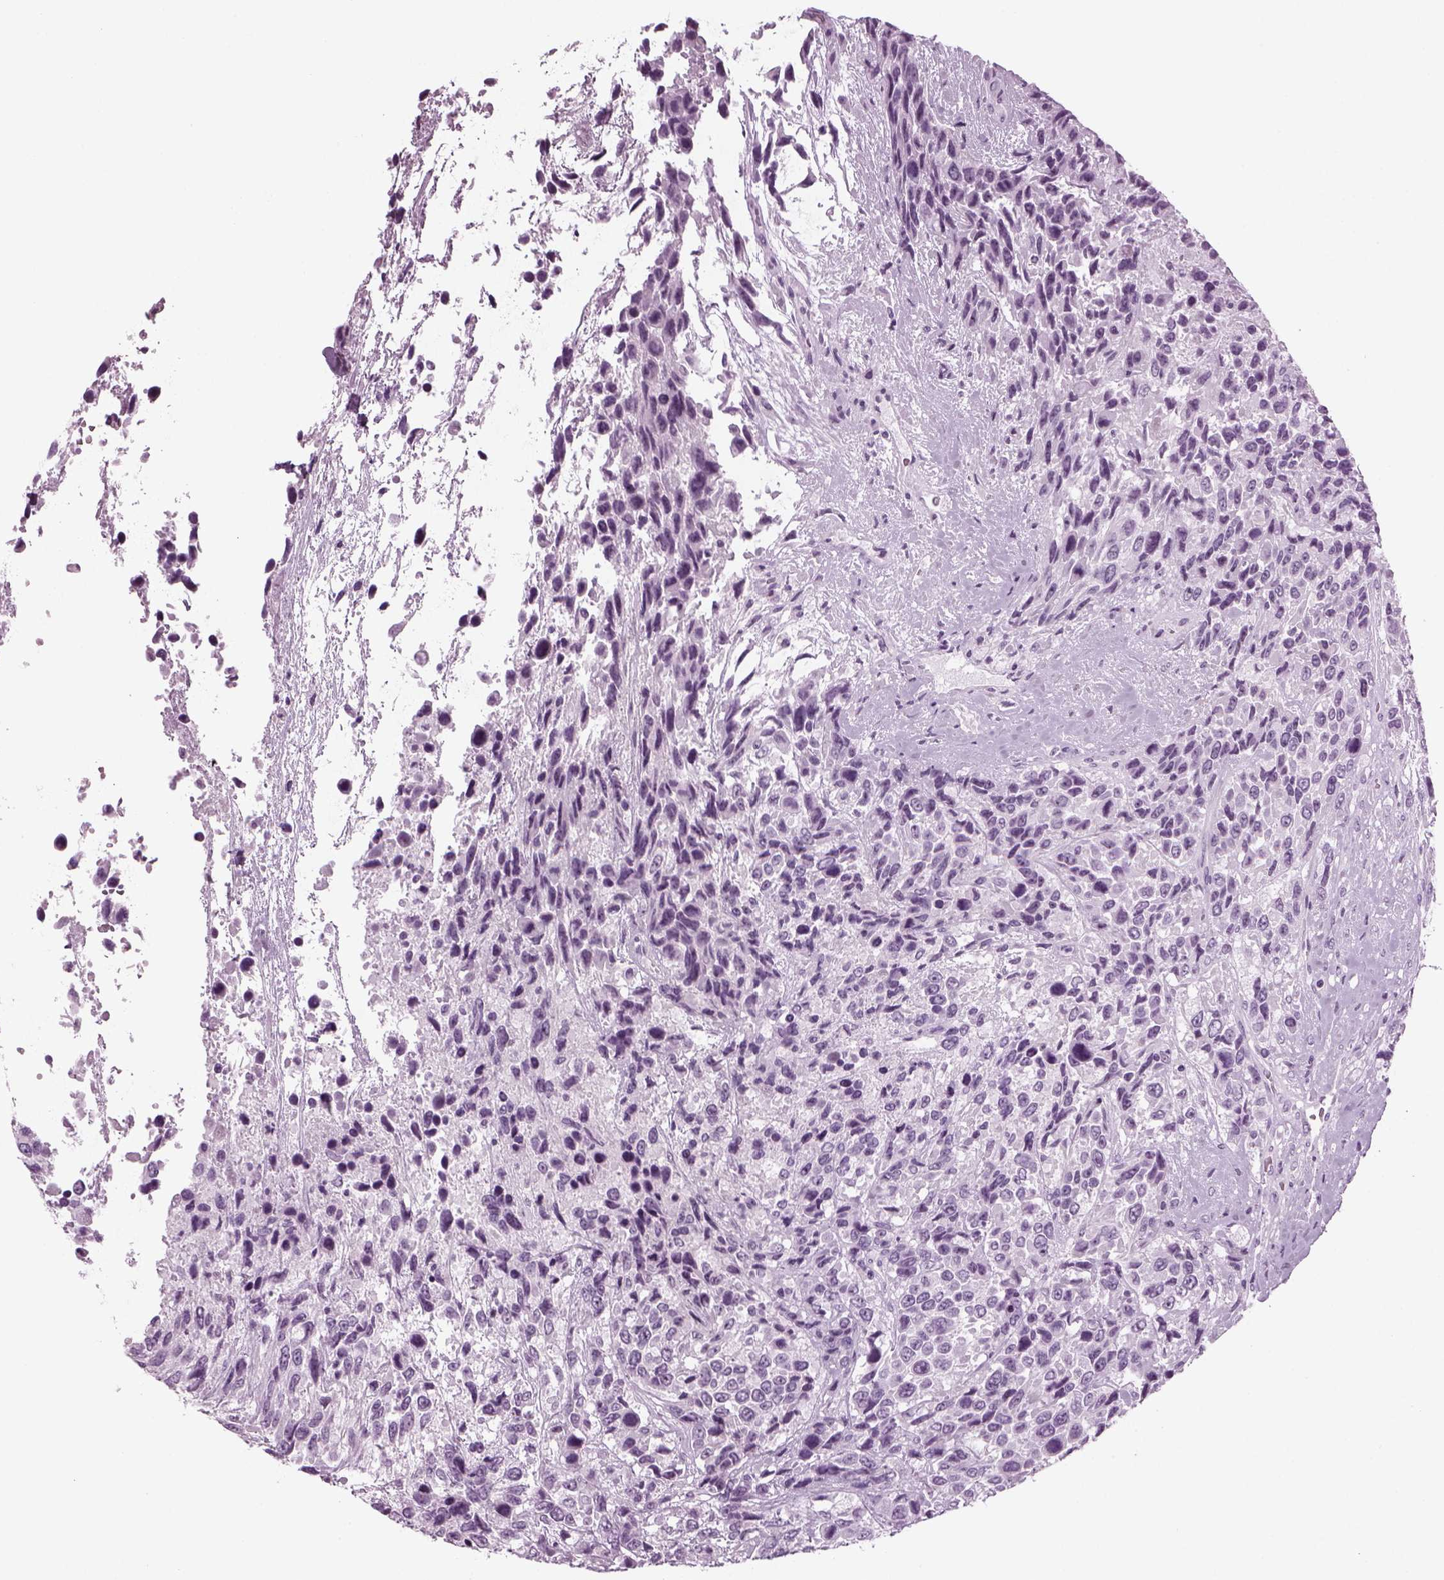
{"staining": {"intensity": "negative", "quantity": "none", "location": "none"}, "tissue": "urothelial cancer", "cell_type": "Tumor cells", "image_type": "cancer", "snomed": [{"axis": "morphology", "description": "Urothelial carcinoma, High grade"}, {"axis": "topography", "description": "Urinary bladder"}], "caption": "Immunohistochemistry image of neoplastic tissue: urothelial cancer stained with DAB demonstrates no significant protein positivity in tumor cells.", "gene": "FAM24A", "patient": {"sex": "female", "age": 70}}